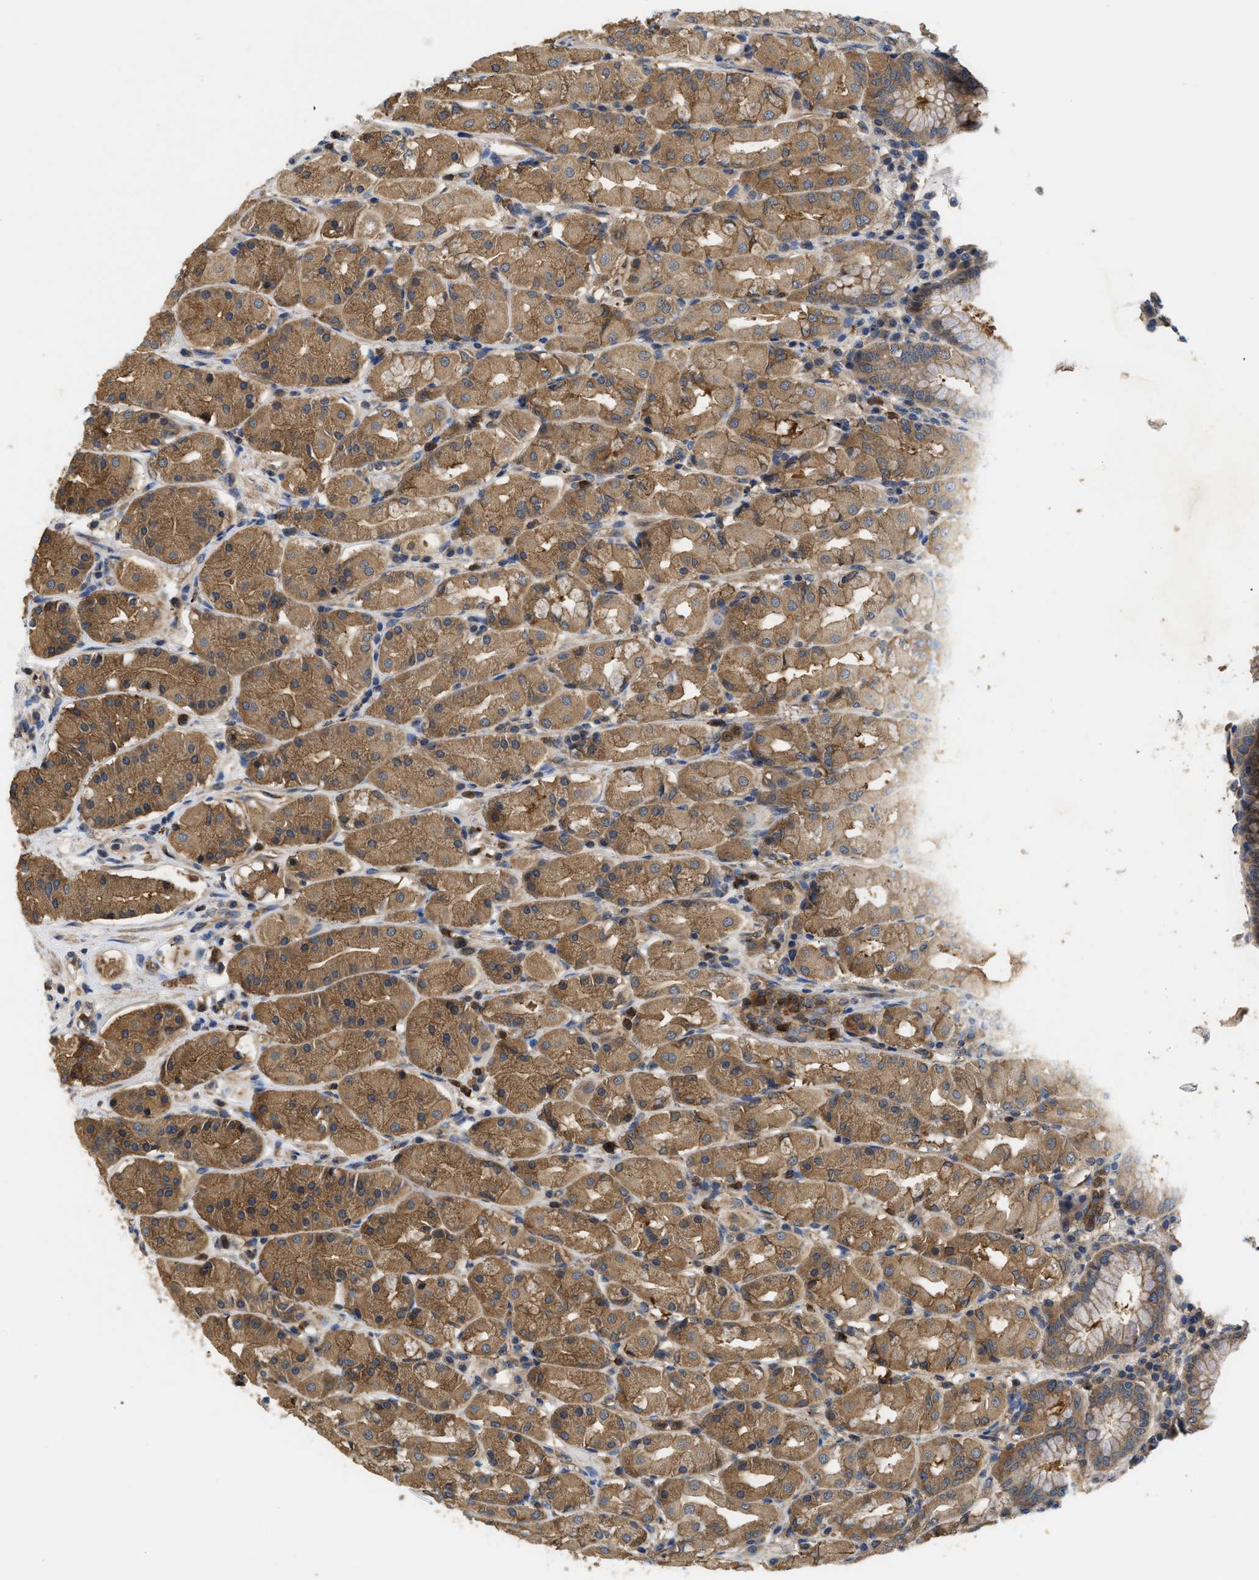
{"staining": {"intensity": "moderate", "quantity": ">75%", "location": "cytoplasmic/membranous"}, "tissue": "stomach", "cell_type": "Glandular cells", "image_type": "normal", "snomed": [{"axis": "morphology", "description": "Normal tissue, NOS"}, {"axis": "topography", "description": "Stomach"}, {"axis": "topography", "description": "Stomach, lower"}], "caption": "Stomach stained with a brown dye demonstrates moderate cytoplasmic/membranous positive expression in about >75% of glandular cells.", "gene": "RNF216", "patient": {"sex": "female", "age": 56}}